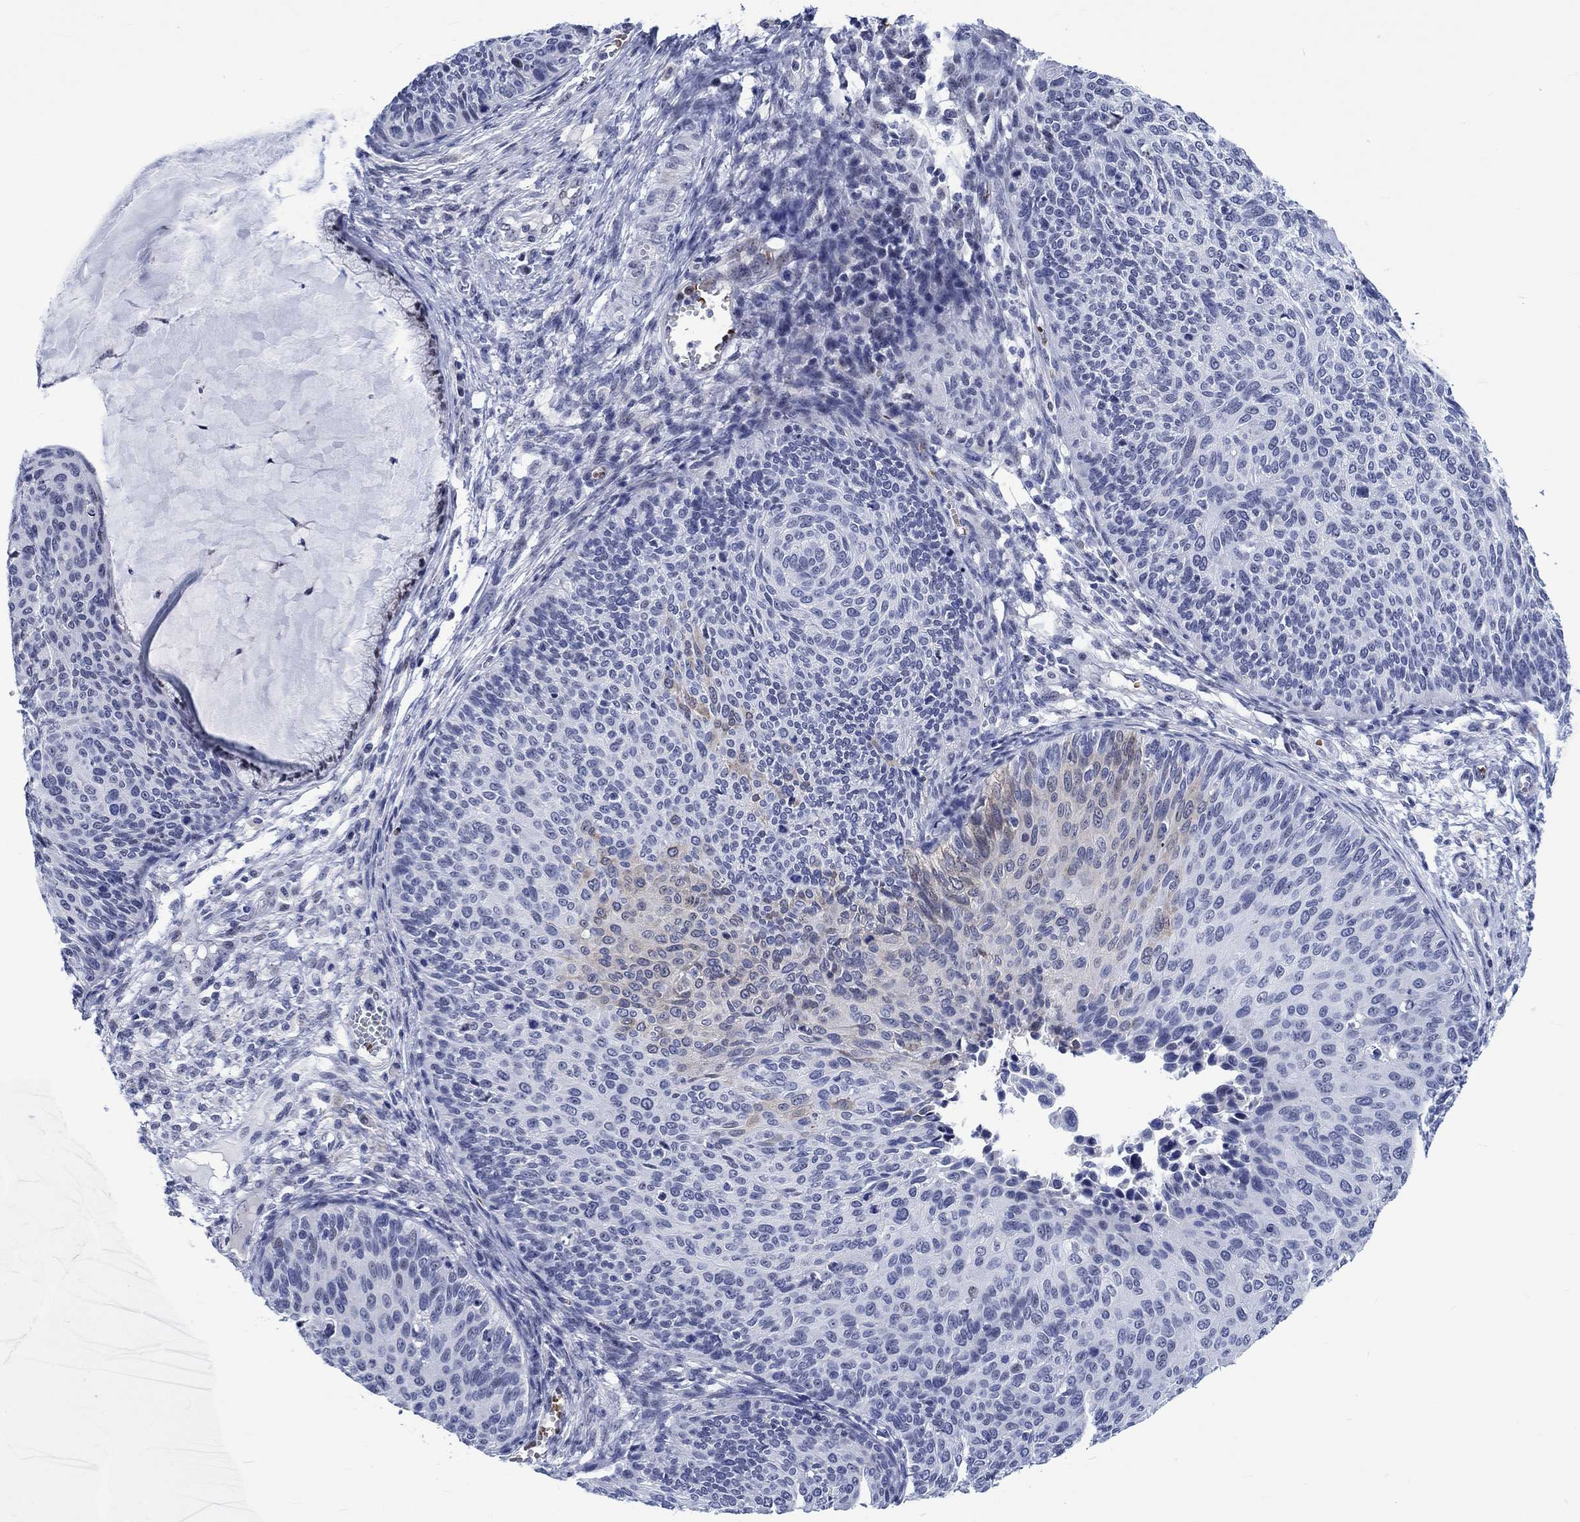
{"staining": {"intensity": "negative", "quantity": "none", "location": "none"}, "tissue": "cervical cancer", "cell_type": "Tumor cells", "image_type": "cancer", "snomed": [{"axis": "morphology", "description": "Squamous cell carcinoma, NOS"}, {"axis": "topography", "description": "Cervix"}], "caption": "Cervical squamous cell carcinoma was stained to show a protein in brown. There is no significant positivity in tumor cells.", "gene": "ZNF446", "patient": {"sex": "female", "age": 36}}